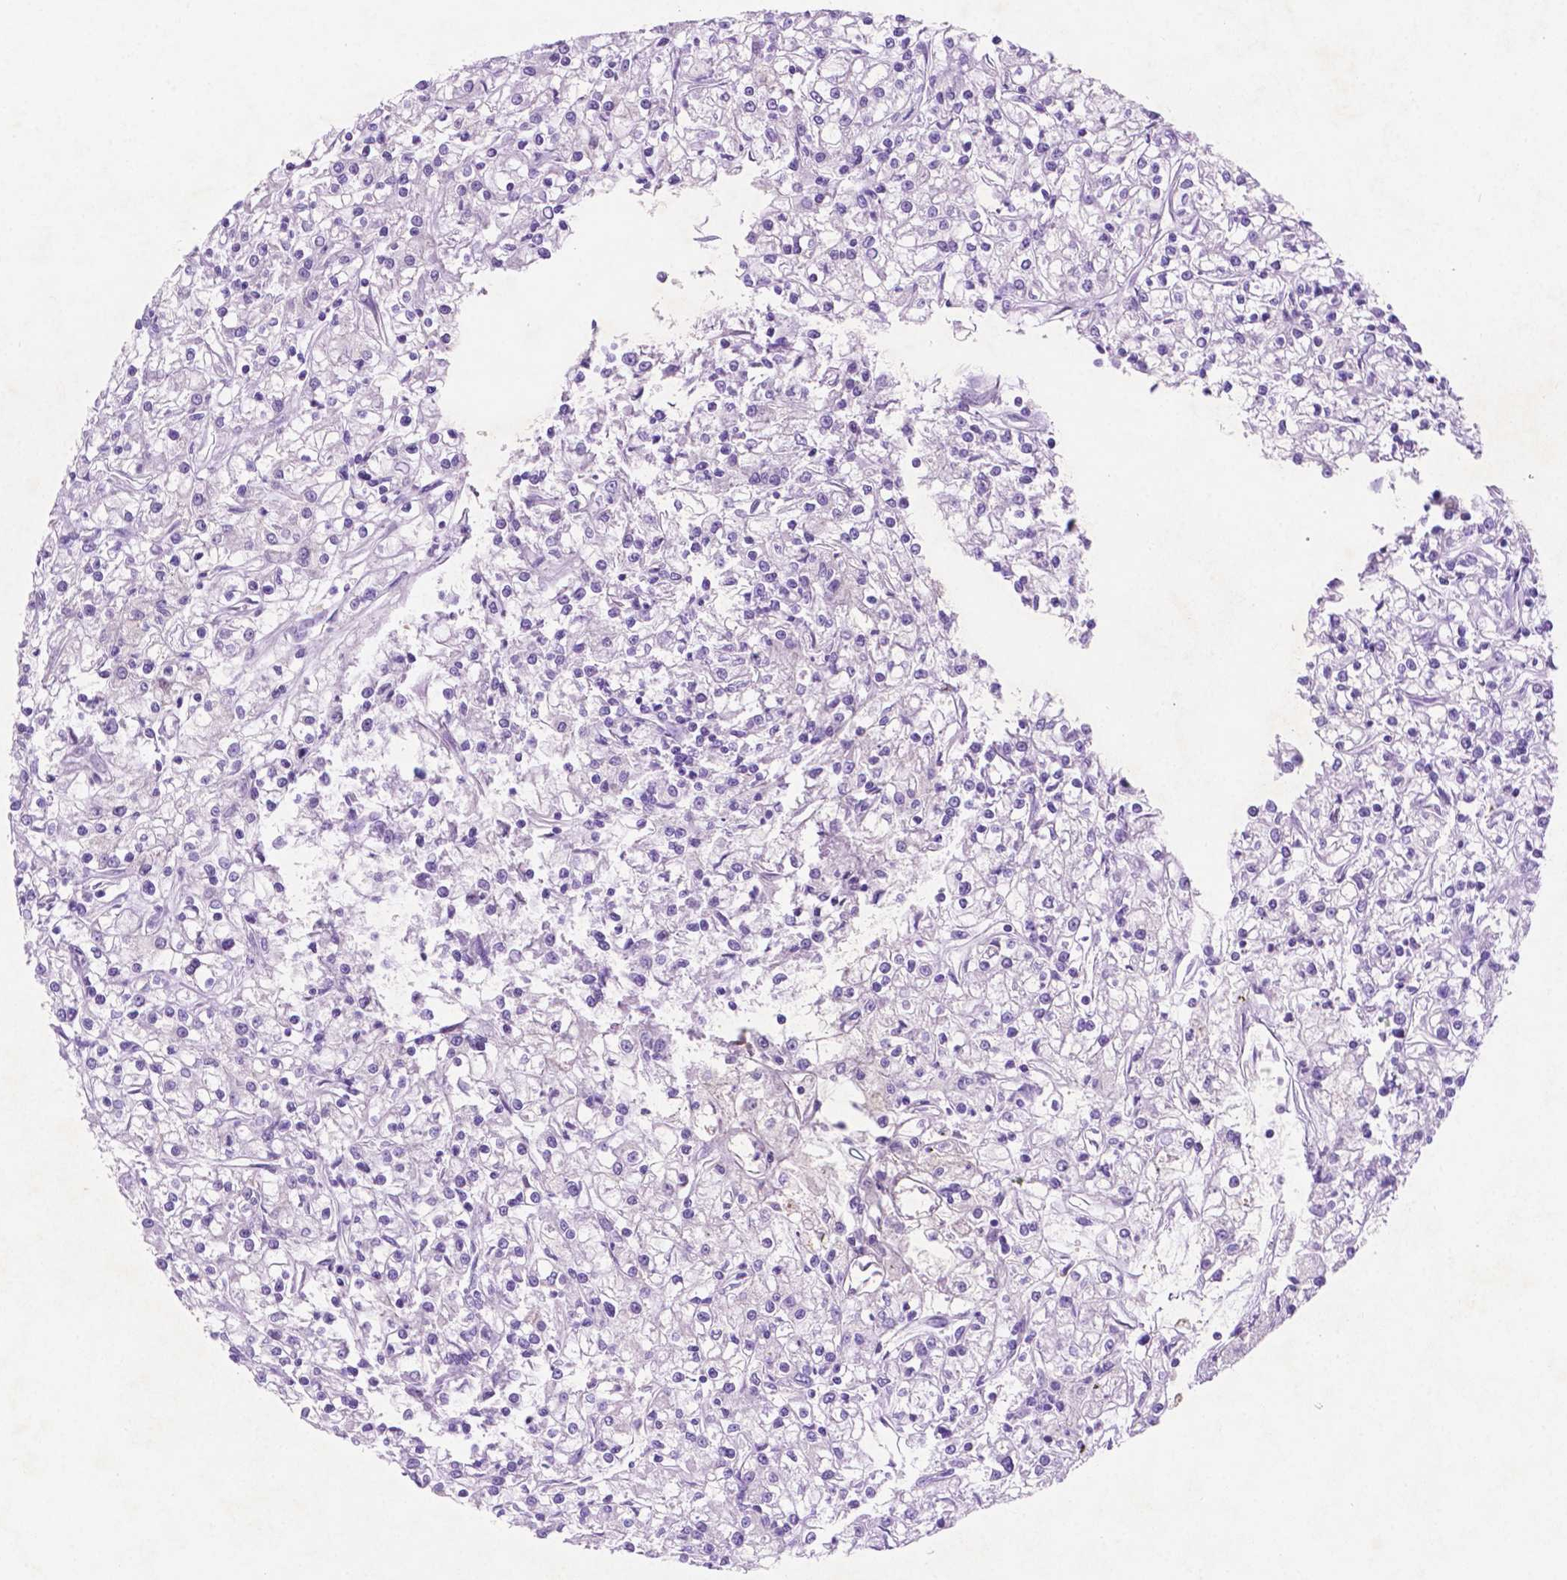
{"staining": {"intensity": "negative", "quantity": "none", "location": "none"}, "tissue": "renal cancer", "cell_type": "Tumor cells", "image_type": "cancer", "snomed": [{"axis": "morphology", "description": "Adenocarcinoma, NOS"}, {"axis": "topography", "description": "Kidney"}], "caption": "Tumor cells show no significant expression in renal cancer. The staining is performed using DAB brown chromogen with nuclei counter-stained in using hematoxylin.", "gene": "ASPG", "patient": {"sex": "female", "age": 59}}